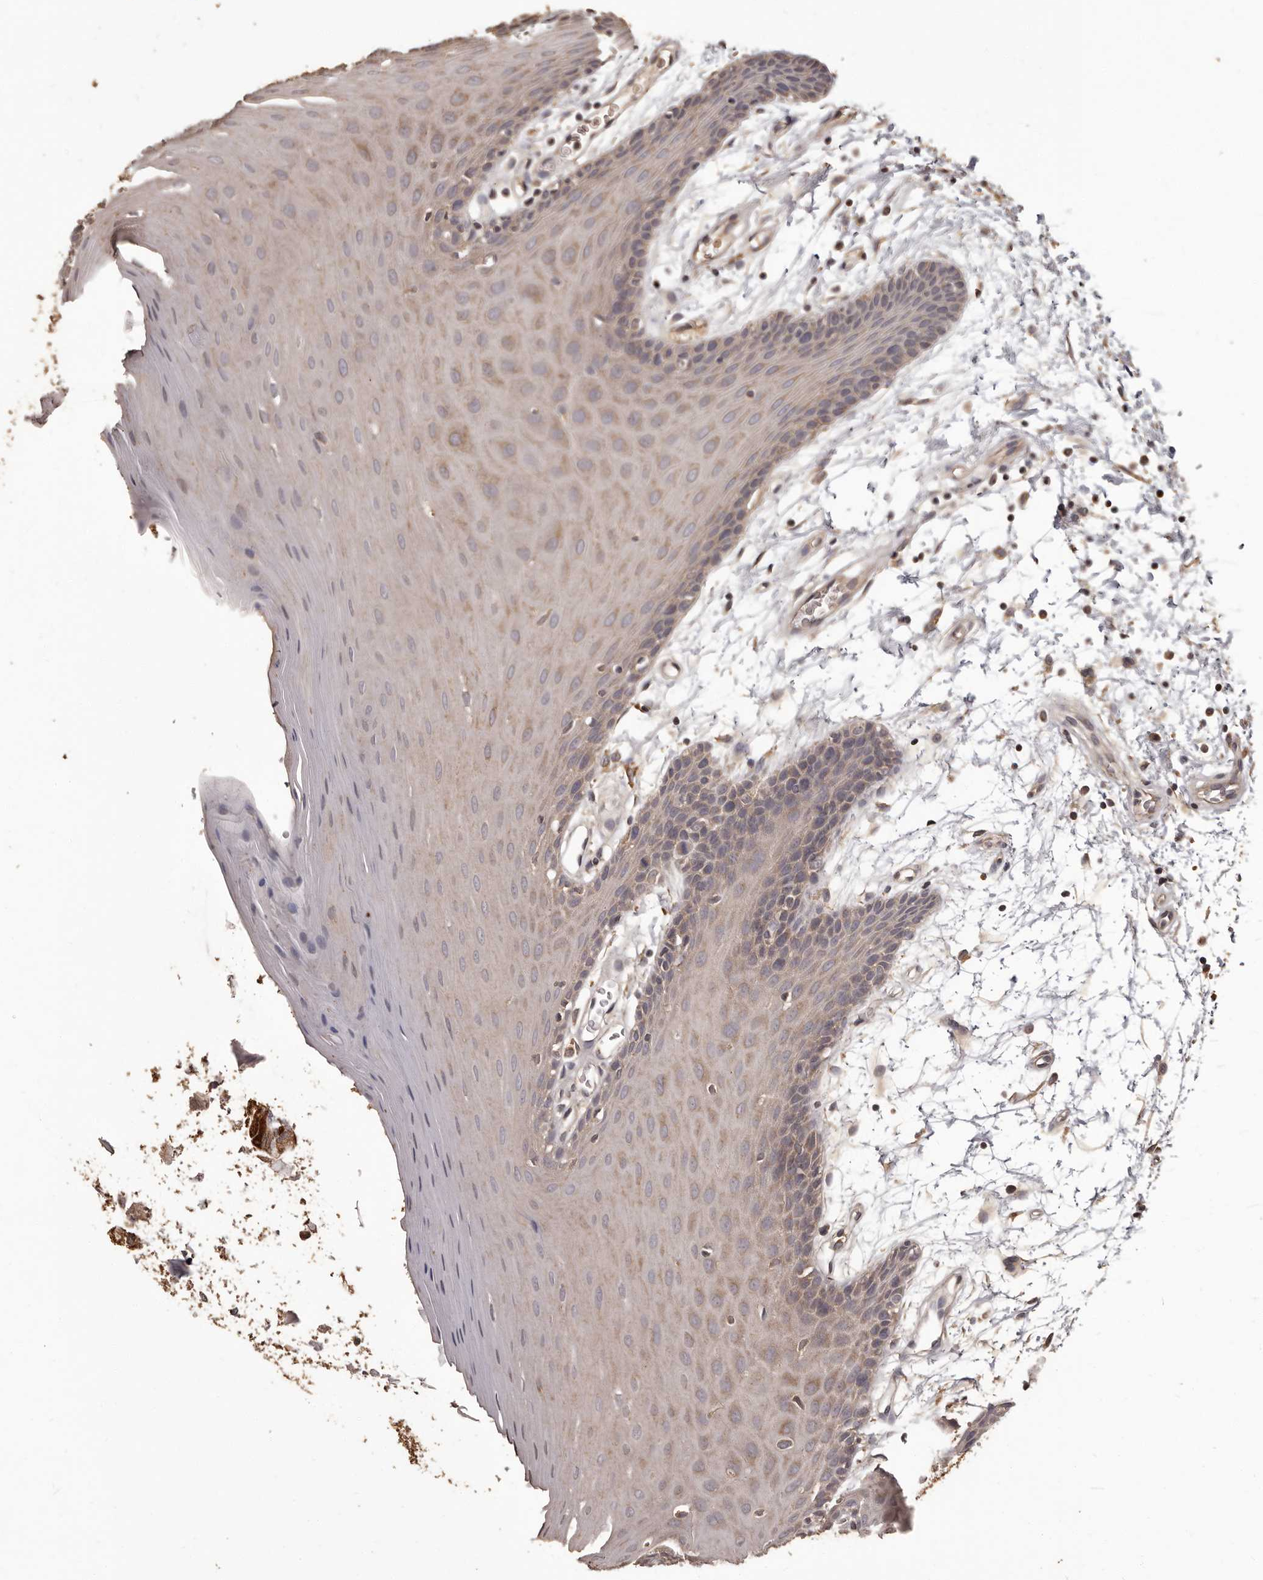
{"staining": {"intensity": "weak", "quantity": "25%-75%", "location": "cytoplasmic/membranous"}, "tissue": "oral mucosa", "cell_type": "Squamous epithelial cells", "image_type": "normal", "snomed": [{"axis": "morphology", "description": "Normal tissue, NOS"}, {"axis": "morphology", "description": "Squamous cell carcinoma, NOS"}, {"axis": "topography", "description": "Skeletal muscle"}, {"axis": "topography", "description": "Oral tissue"}, {"axis": "topography", "description": "Salivary gland"}, {"axis": "topography", "description": "Head-Neck"}], "caption": "IHC of normal human oral mucosa shows low levels of weak cytoplasmic/membranous staining in about 25%-75% of squamous epithelial cells.", "gene": "MGAT5", "patient": {"sex": "male", "age": 54}}